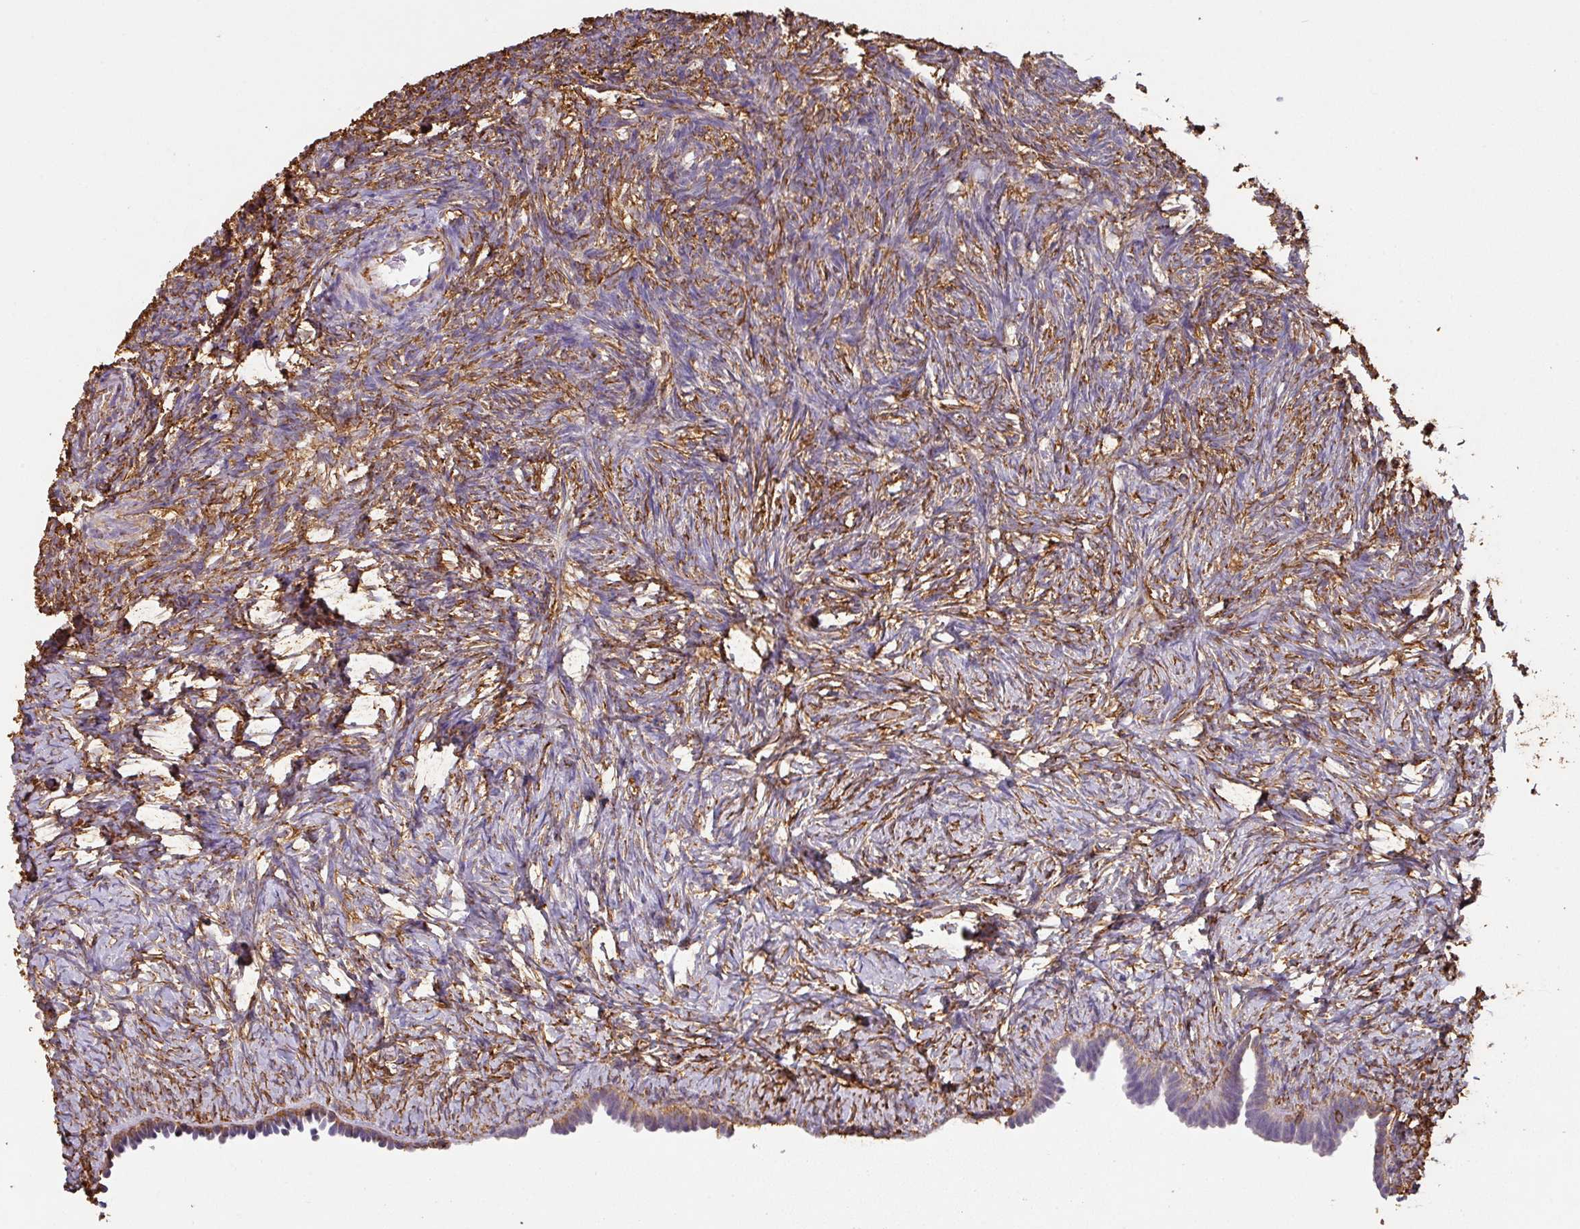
{"staining": {"intensity": "moderate", "quantity": ">75%", "location": "cytoplasmic/membranous"}, "tissue": "ovary", "cell_type": "Ovarian stroma cells", "image_type": "normal", "snomed": [{"axis": "morphology", "description": "Normal tissue, NOS"}, {"axis": "topography", "description": "Ovary"}], "caption": "Benign ovary shows moderate cytoplasmic/membranous expression in about >75% of ovarian stroma cells.", "gene": "ZNF280C", "patient": {"sex": "female", "age": 39}}